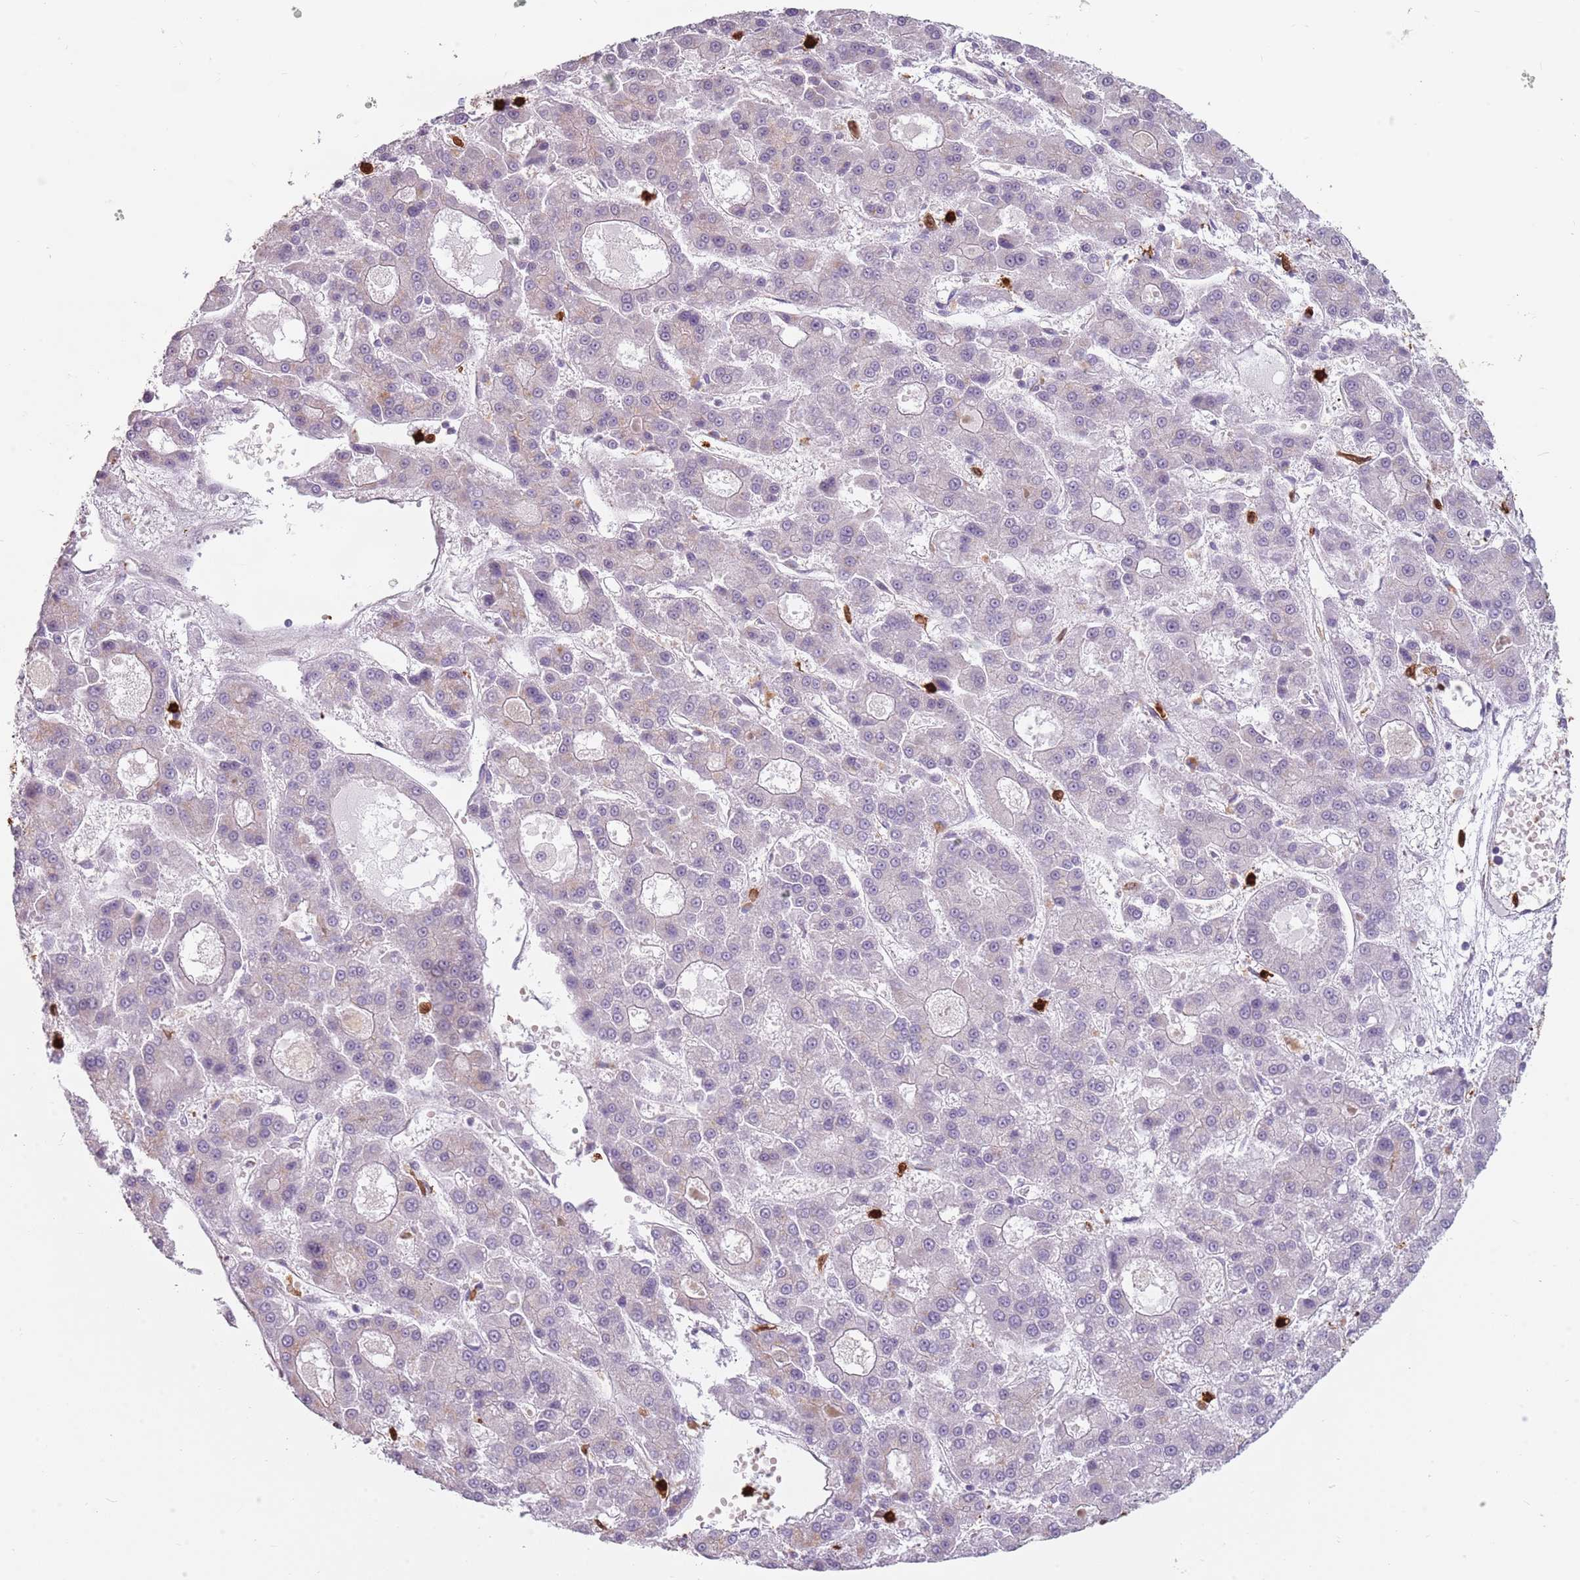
{"staining": {"intensity": "negative", "quantity": "none", "location": "none"}, "tissue": "liver cancer", "cell_type": "Tumor cells", "image_type": "cancer", "snomed": [{"axis": "morphology", "description": "Carcinoma, Hepatocellular, NOS"}, {"axis": "topography", "description": "Liver"}], "caption": "Immunohistochemistry (IHC) of liver cancer reveals no expression in tumor cells.", "gene": "SPAG4", "patient": {"sex": "male", "age": 70}}